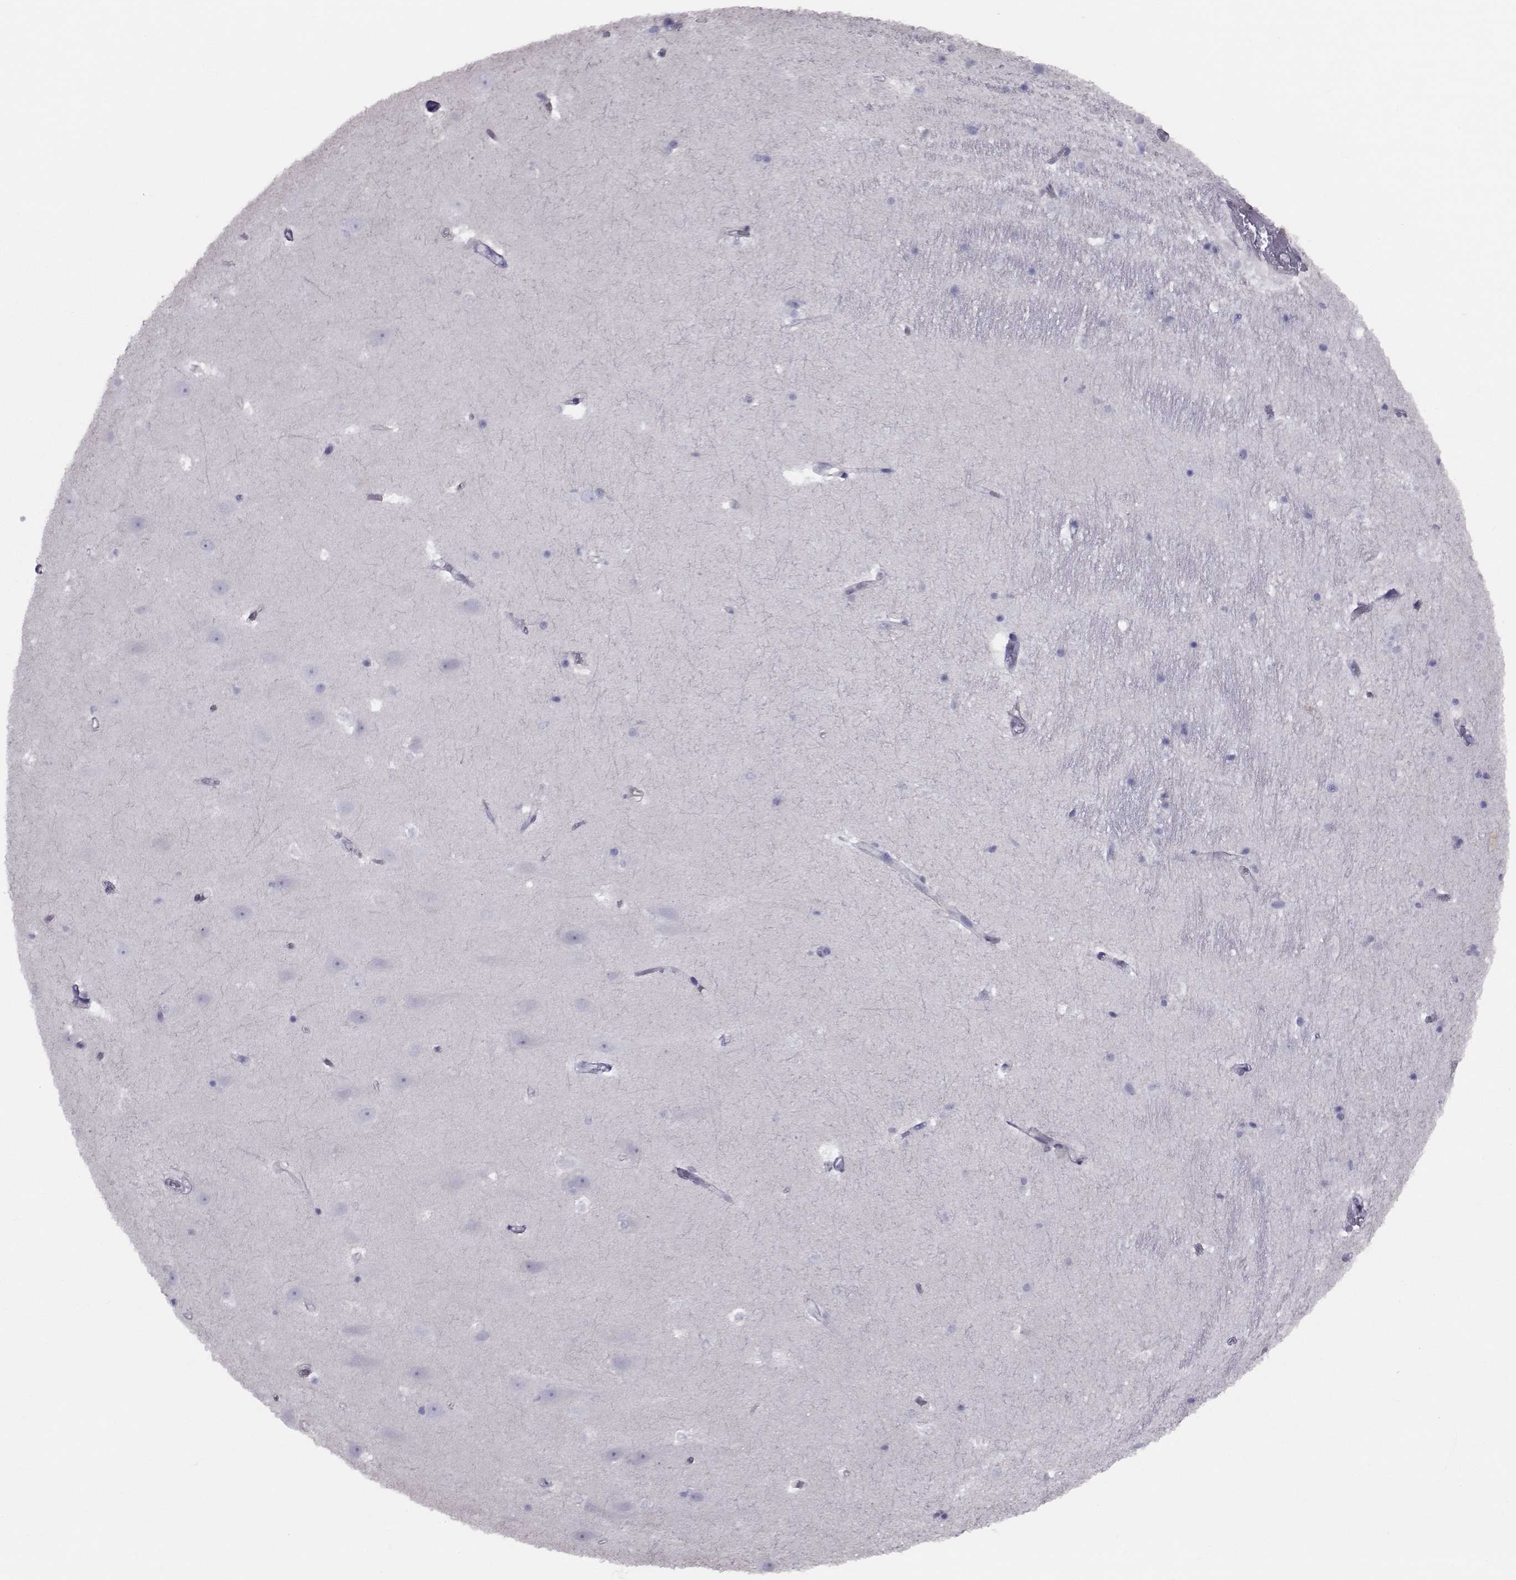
{"staining": {"intensity": "negative", "quantity": "none", "location": "none"}, "tissue": "hippocampus", "cell_type": "Glial cells", "image_type": "normal", "snomed": [{"axis": "morphology", "description": "Normal tissue, NOS"}, {"axis": "topography", "description": "Hippocampus"}], "caption": "Immunohistochemistry of unremarkable hippocampus shows no staining in glial cells. (Brightfield microscopy of DAB IHC at high magnification).", "gene": "GARIN3", "patient": {"sex": "male", "age": 44}}